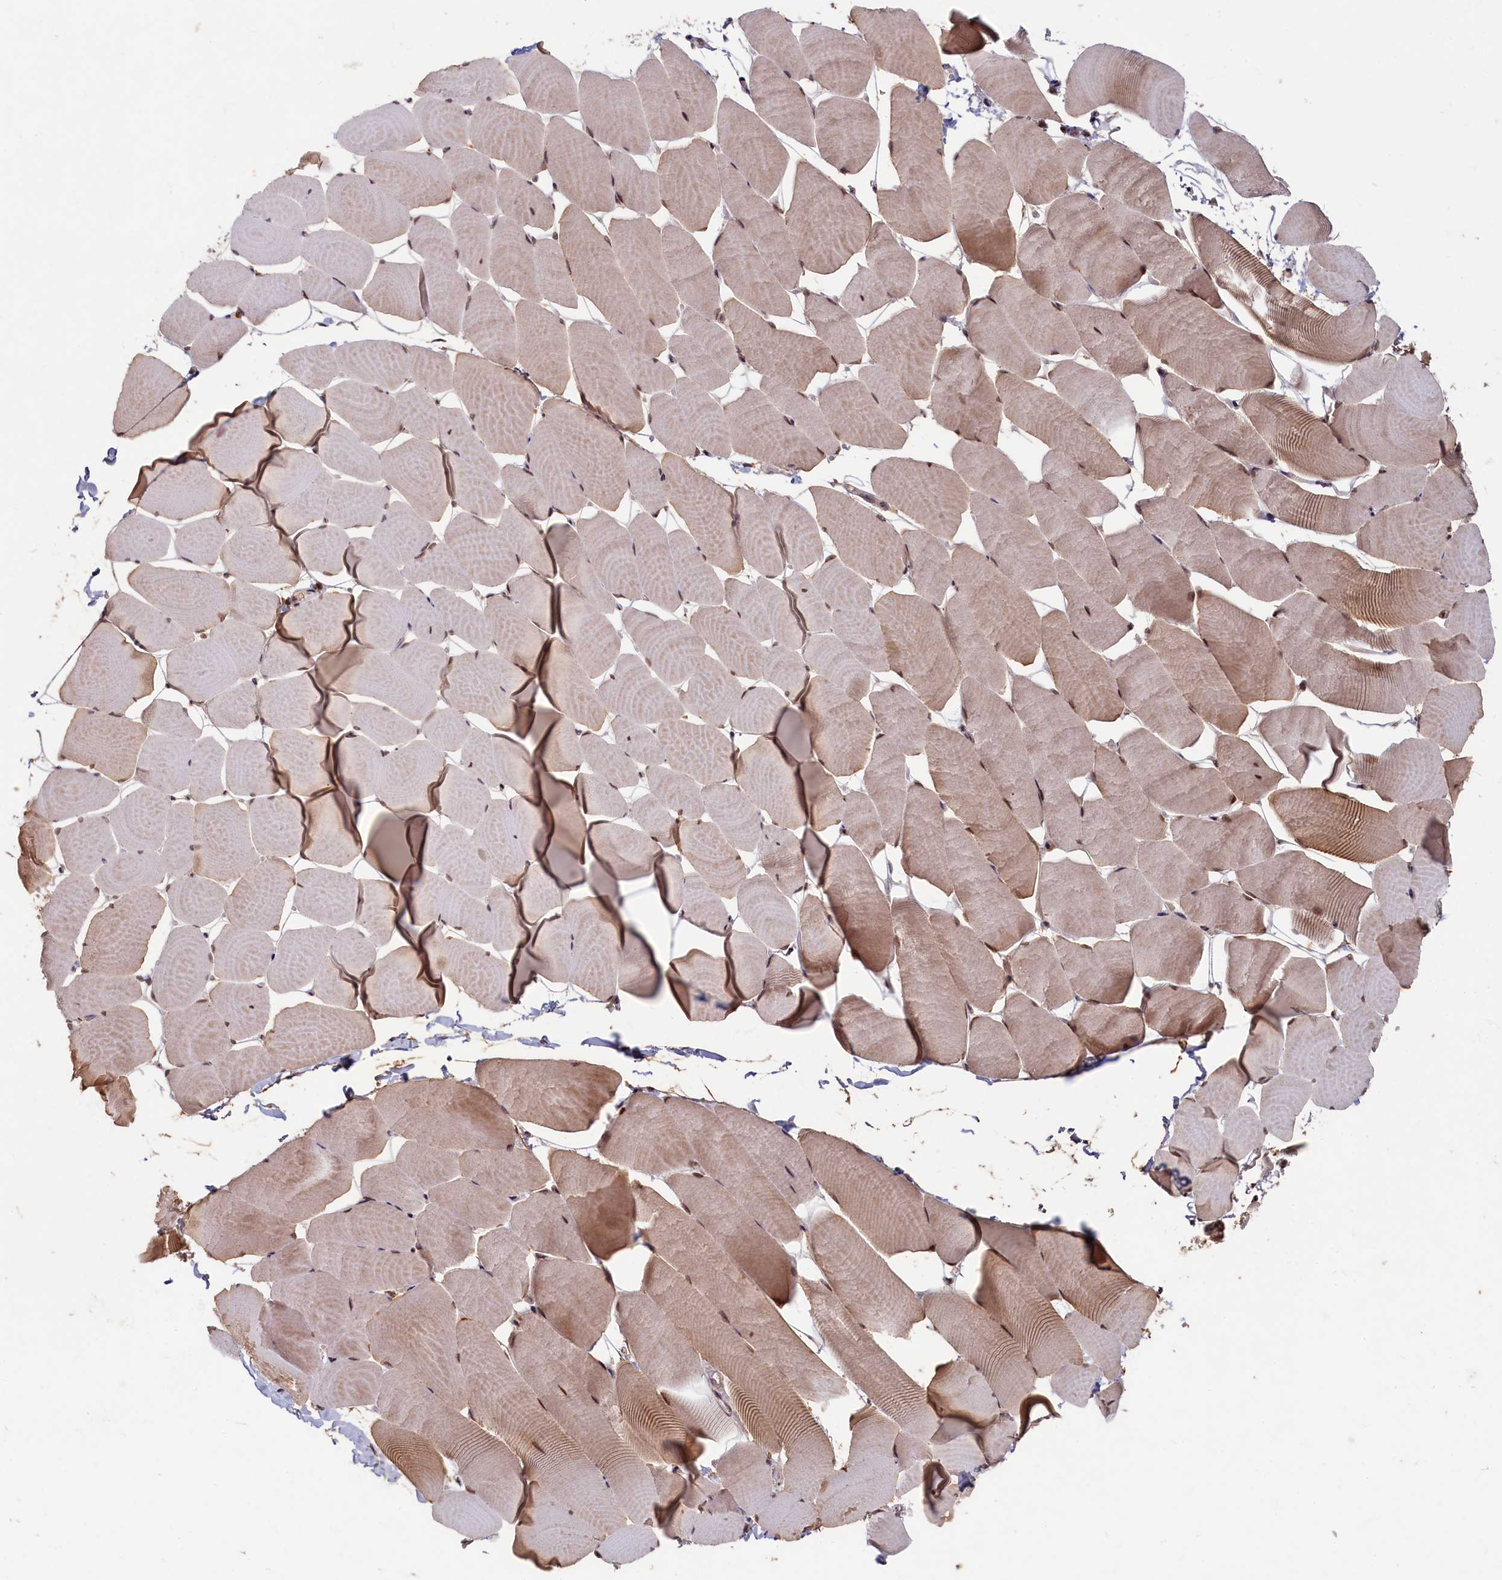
{"staining": {"intensity": "moderate", "quantity": "25%-75%", "location": "cytoplasmic/membranous,nuclear"}, "tissue": "skeletal muscle", "cell_type": "Myocytes", "image_type": "normal", "snomed": [{"axis": "morphology", "description": "Normal tissue, NOS"}, {"axis": "topography", "description": "Skeletal muscle"}], "caption": "Skeletal muscle stained with IHC demonstrates moderate cytoplasmic/membranous,nuclear positivity in about 25%-75% of myocytes. The protein is stained brown, and the nuclei are stained in blue (DAB IHC with brightfield microscopy, high magnification).", "gene": "BRCA1", "patient": {"sex": "male", "age": 25}}